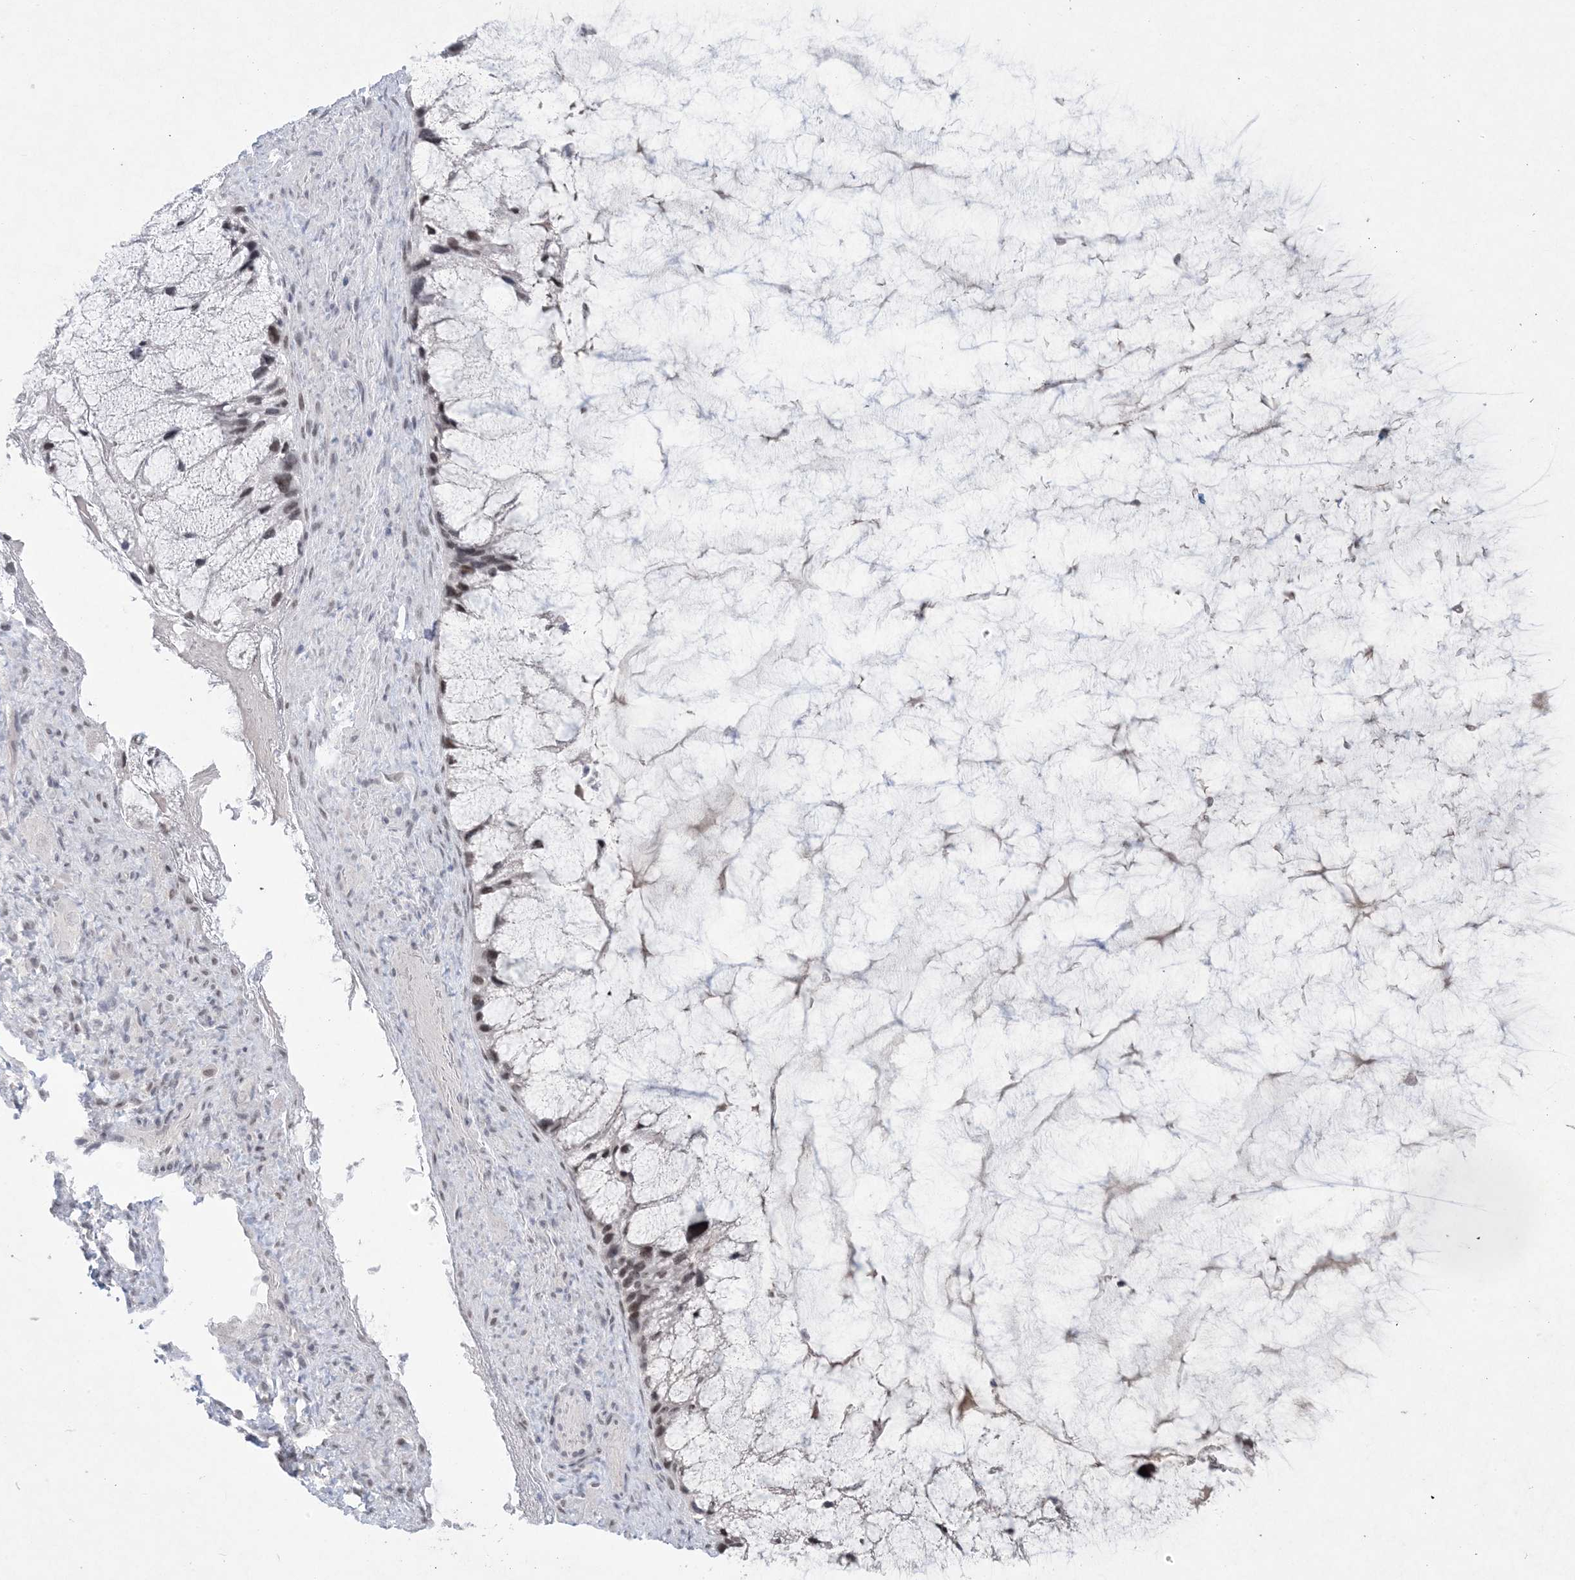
{"staining": {"intensity": "weak", "quantity": "25%-75%", "location": "nuclear"}, "tissue": "ovarian cancer", "cell_type": "Tumor cells", "image_type": "cancer", "snomed": [{"axis": "morphology", "description": "Cystadenocarcinoma, mucinous, NOS"}, {"axis": "topography", "description": "Ovary"}], "caption": "IHC (DAB) staining of mucinous cystadenocarcinoma (ovarian) displays weak nuclear protein staining in approximately 25%-75% of tumor cells.", "gene": "HOMEZ", "patient": {"sex": "female", "age": 37}}